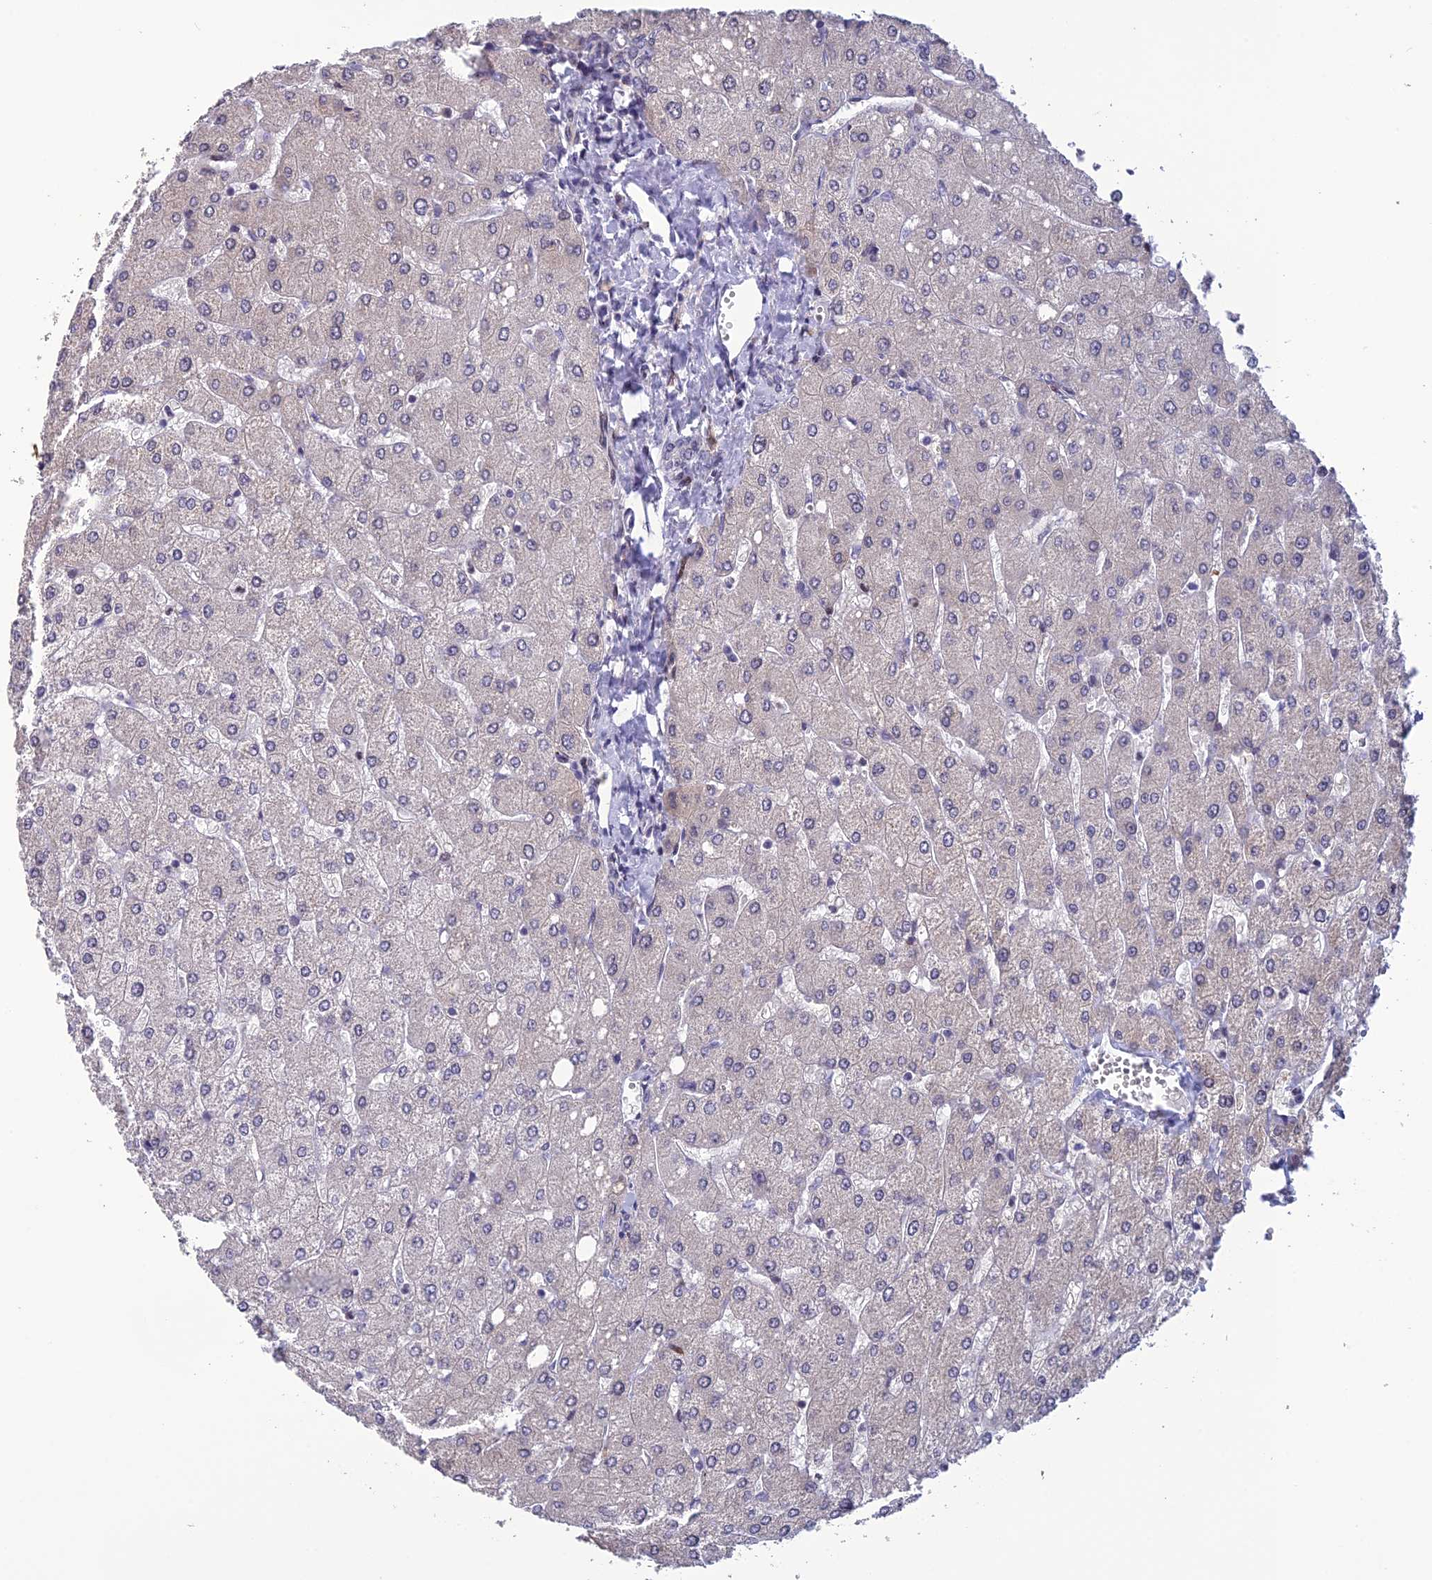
{"staining": {"intensity": "negative", "quantity": "none", "location": "none"}, "tissue": "liver", "cell_type": "Cholangiocytes", "image_type": "normal", "snomed": [{"axis": "morphology", "description": "Normal tissue, NOS"}, {"axis": "topography", "description": "Liver"}], "caption": "Immunohistochemistry micrograph of normal liver: human liver stained with DAB demonstrates no significant protein expression in cholangiocytes. Nuclei are stained in blue.", "gene": "TMEM134", "patient": {"sex": "male", "age": 55}}